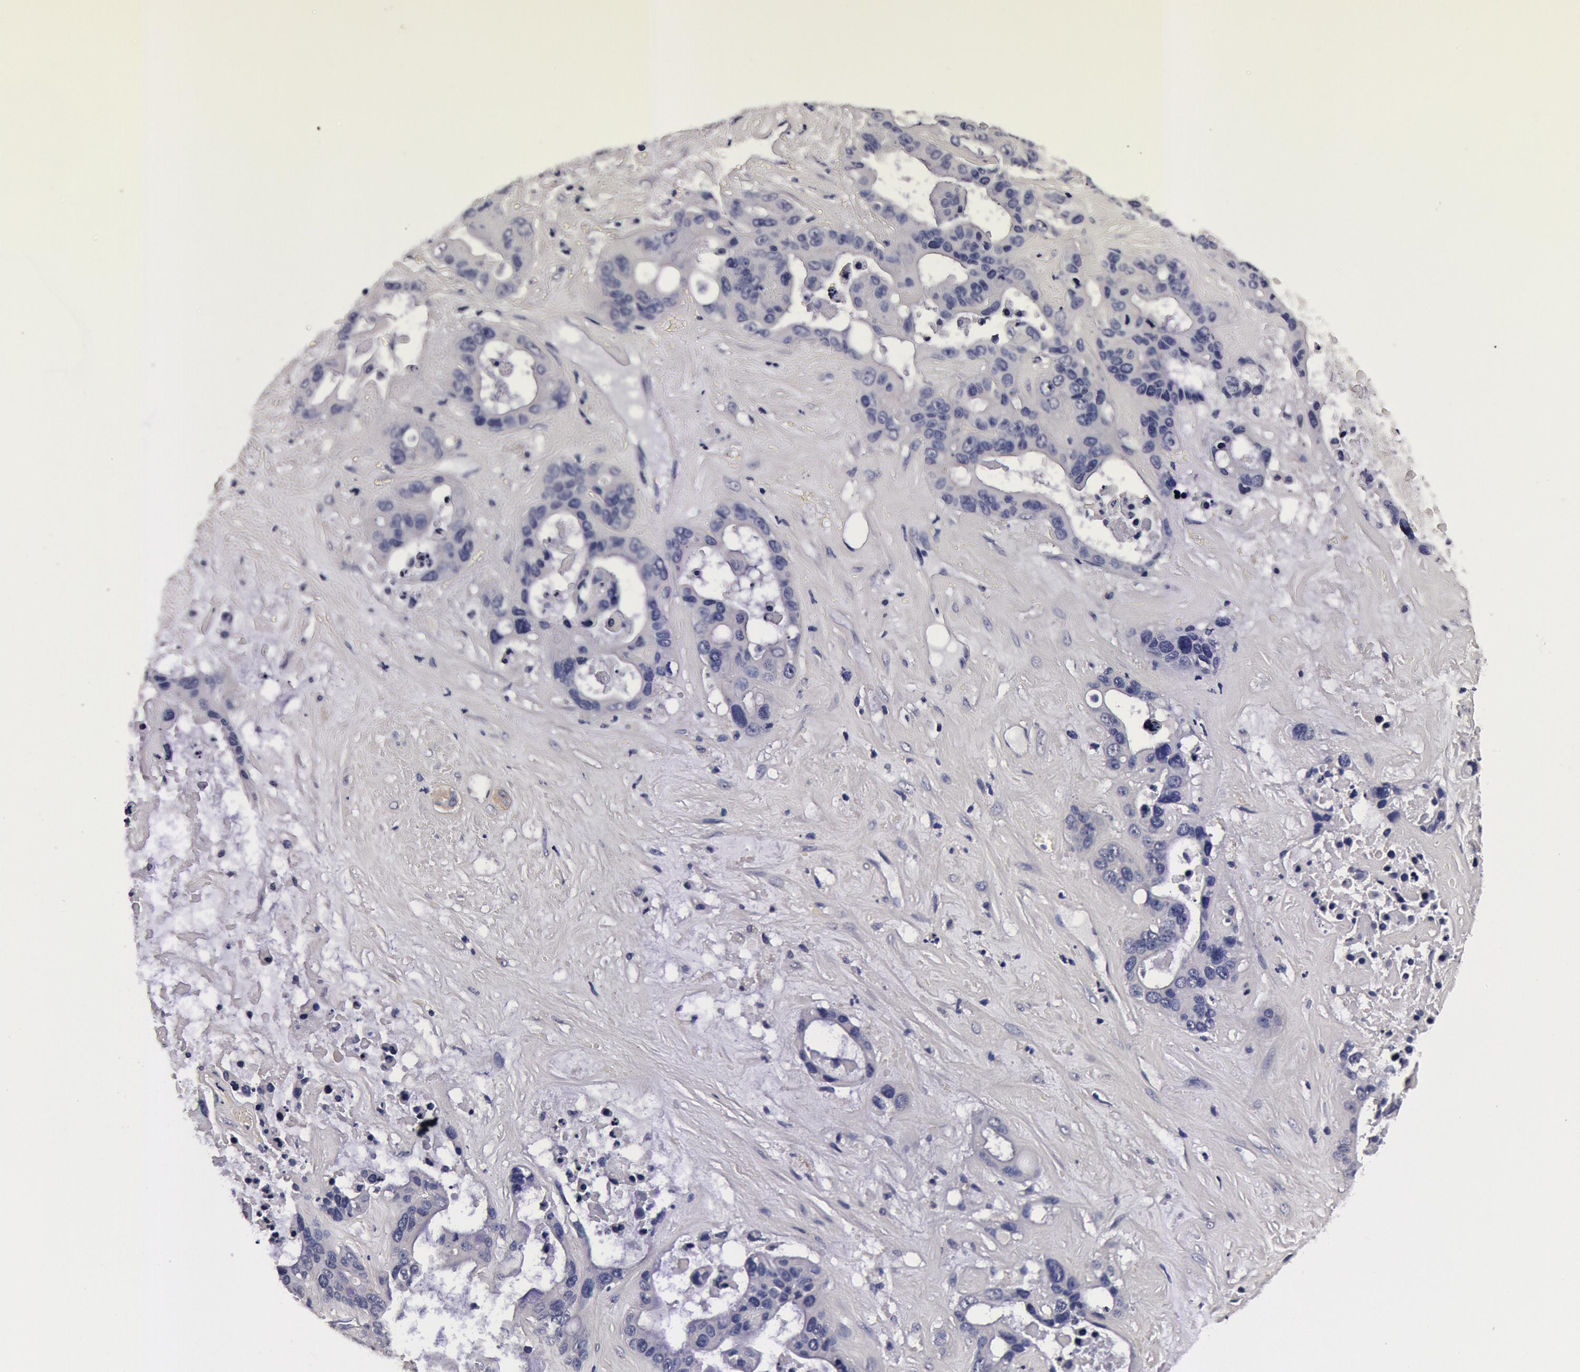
{"staining": {"intensity": "negative", "quantity": "none", "location": "none"}, "tissue": "liver cancer", "cell_type": "Tumor cells", "image_type": "cancer", "snomed": [{"axis": "morphology", "description": "Cholangiocarcinoma"}, {"axis": "topography", "description": "Liver"}], "caption": "A photomicrograph of human liver cholangiocarcinoma is negative for staining in tumor cells.", "gene": "CCDC22", "patient": {"sex": "female", "age": 65}}